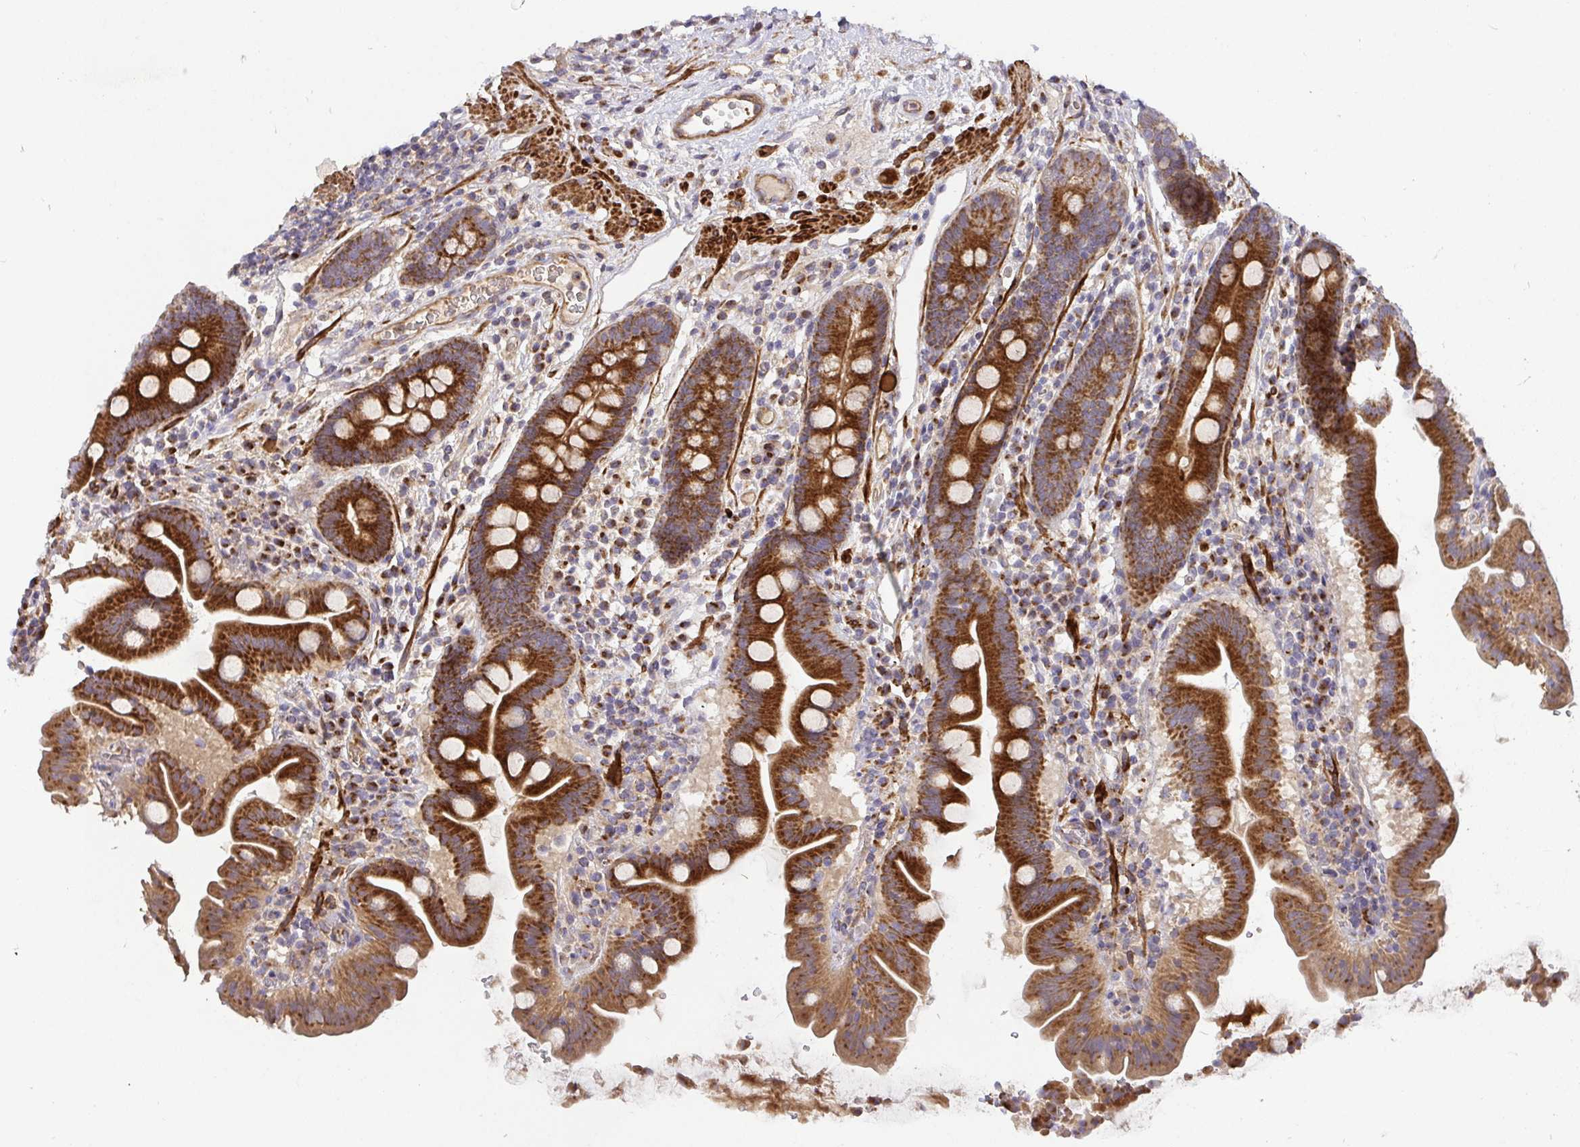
{"staining": {"intensity": "strong", "quantity": ">75%", "location": "cytoplasmic/membranous"}, "tissue": "small intestine", "cell_type": "Glandular cells", "image_type": "normal", "snomed": [{"axis": "morphology", "description": "Normal tissue, NOS"}, {"axis": "topography", "description": "Small intestine"}], "caption": "Protein expression by immunohistochemistry shows strong cytoplasmic/membranous expression in approximately >75% of glandular cells in unremarkable small intestine.", "gene": "TM9SF4", "patient": {"sex": "male", "age": 26}}